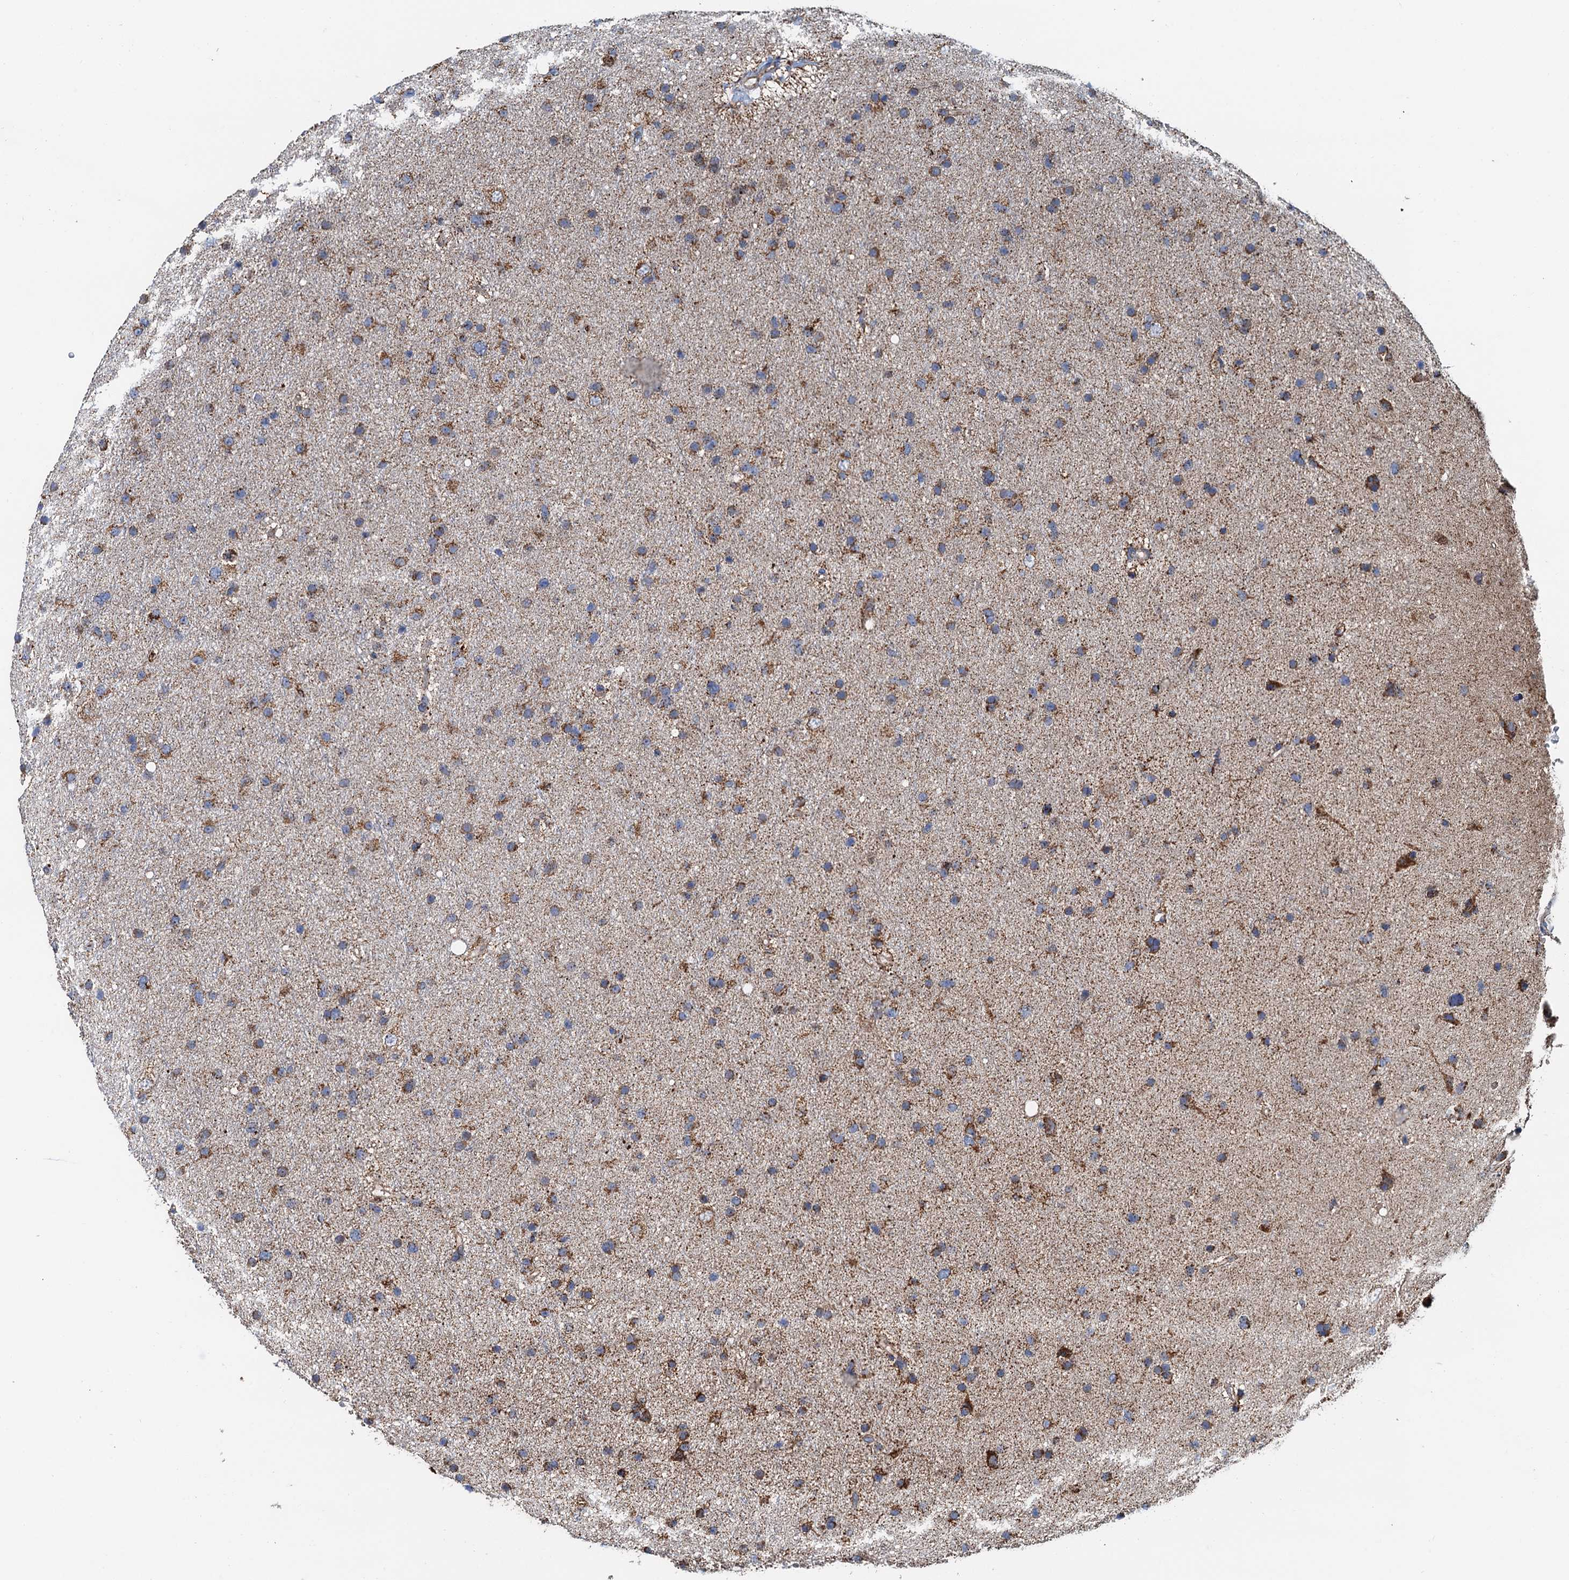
{"staining": {"intensity": "moderate", "quantity": ">75%", "location": "cytoplasmic/membranous"}, "tissue": "glioma", "cell_type": "Tumor cells", "image_type": "cancer", "snomed": [{"axis": "morphology", "description": "Glioma, malignant, Low grade"}, {"axis": "topography", "description": "Cerebral cortex"}], "caption": "Immunohistochemical staining of low-grade glioma (malignant) demonstrates moderate cytoplasmic/membranous protein expression in about >75% of tumor cells.", "gene": "AAGAB", "patient": {"sex": "female", "age": 39}}